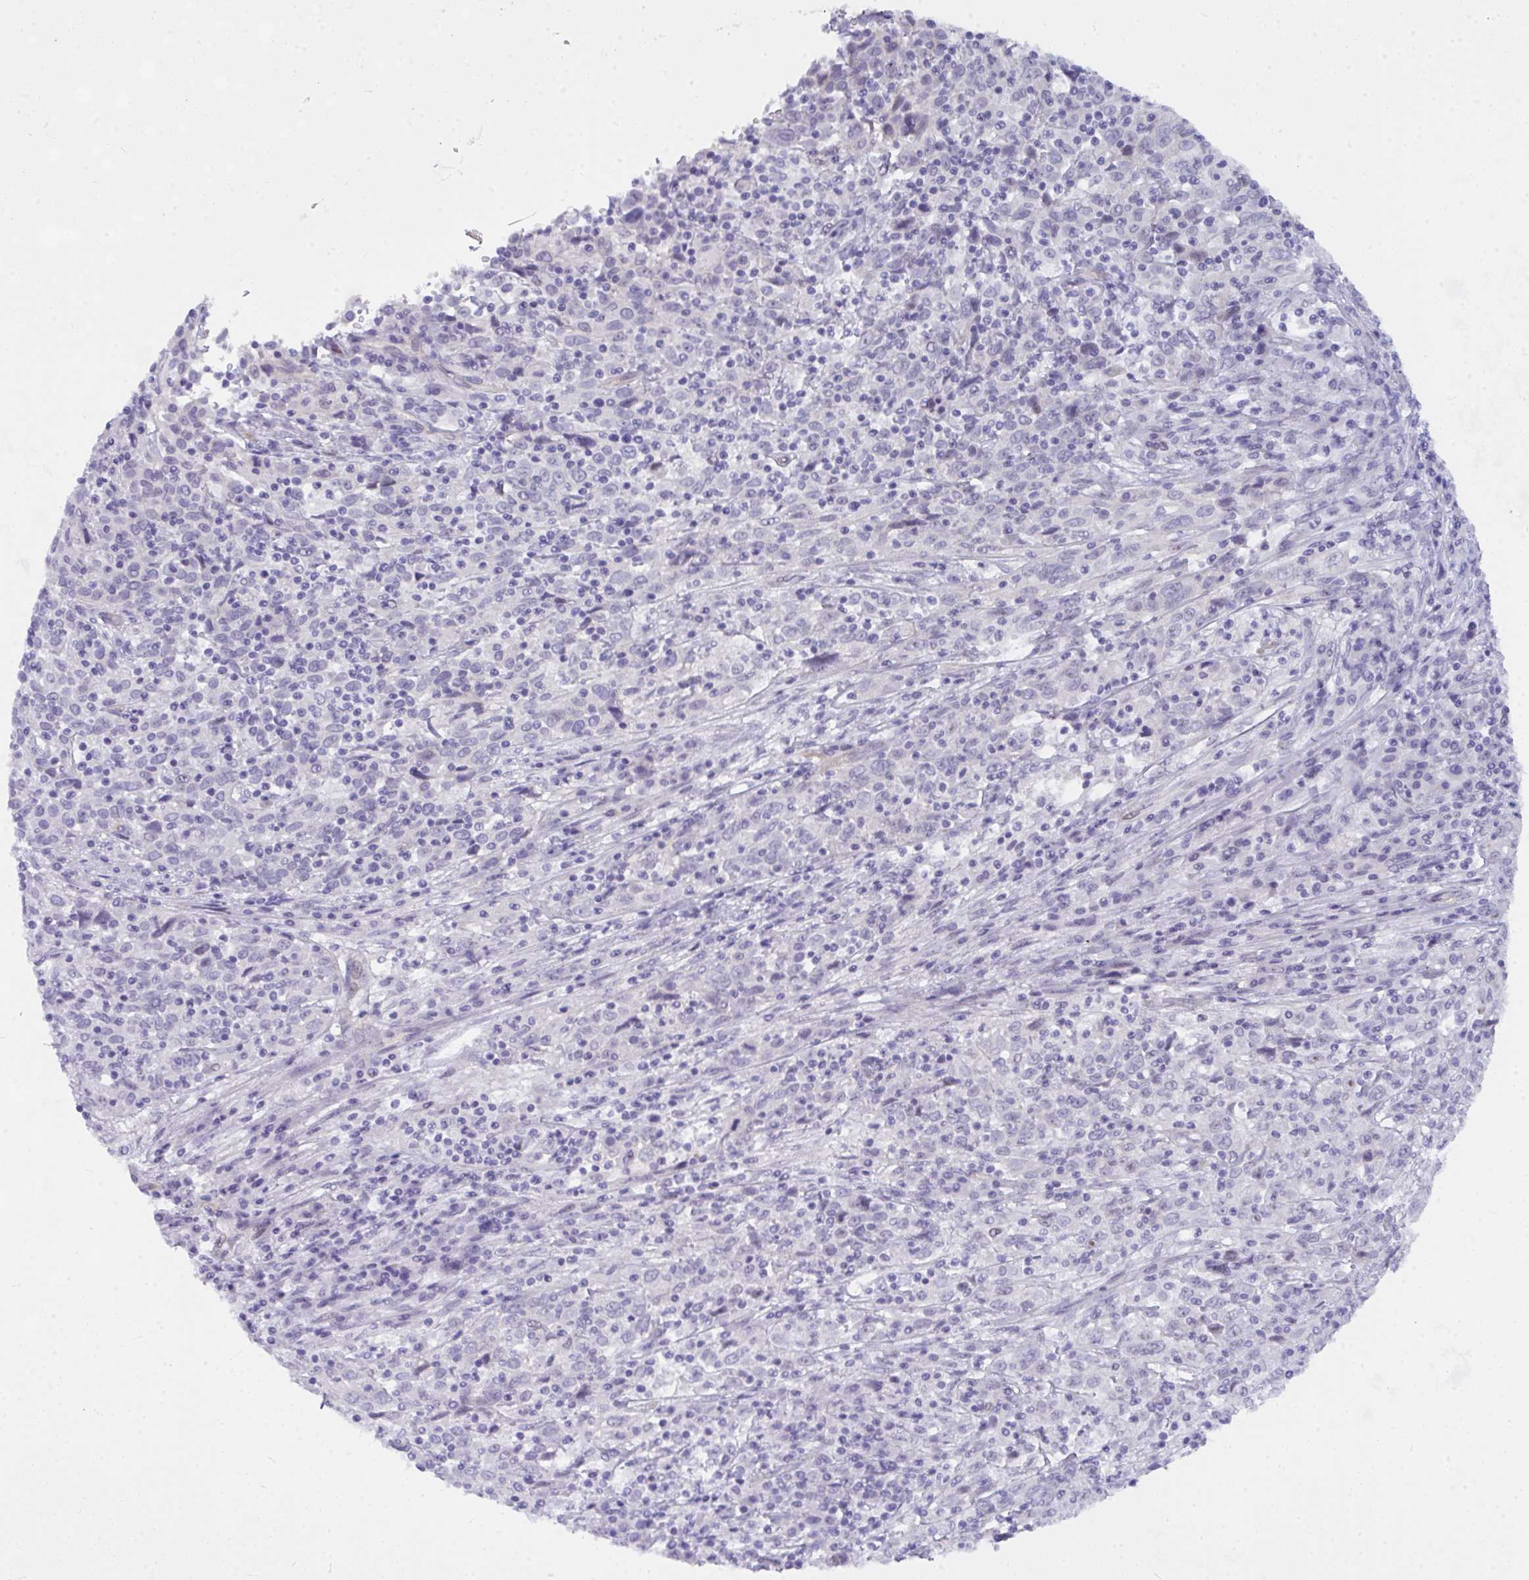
{"staining": {"intensity": "negative", "quantity": "none", "location": "none"}, "tissue": "cervical cancer", "cell_type": "Tumor cells", "image_type": "cancer", "snomed": [{"axis": "morphology", "description": "Squamous cell carcinoma, NOS"}, {"axis": "topography", "description": "Cervix"}], "caption": "The micrograph exhibits no staining of tumor cells in squamous cell carcinoma (cervical). (Brightfield microscopy of DAB immunohistochemistry at high magnification).", "gene": "NFXL1", "patient": {"sex": "female", "age": 31}}